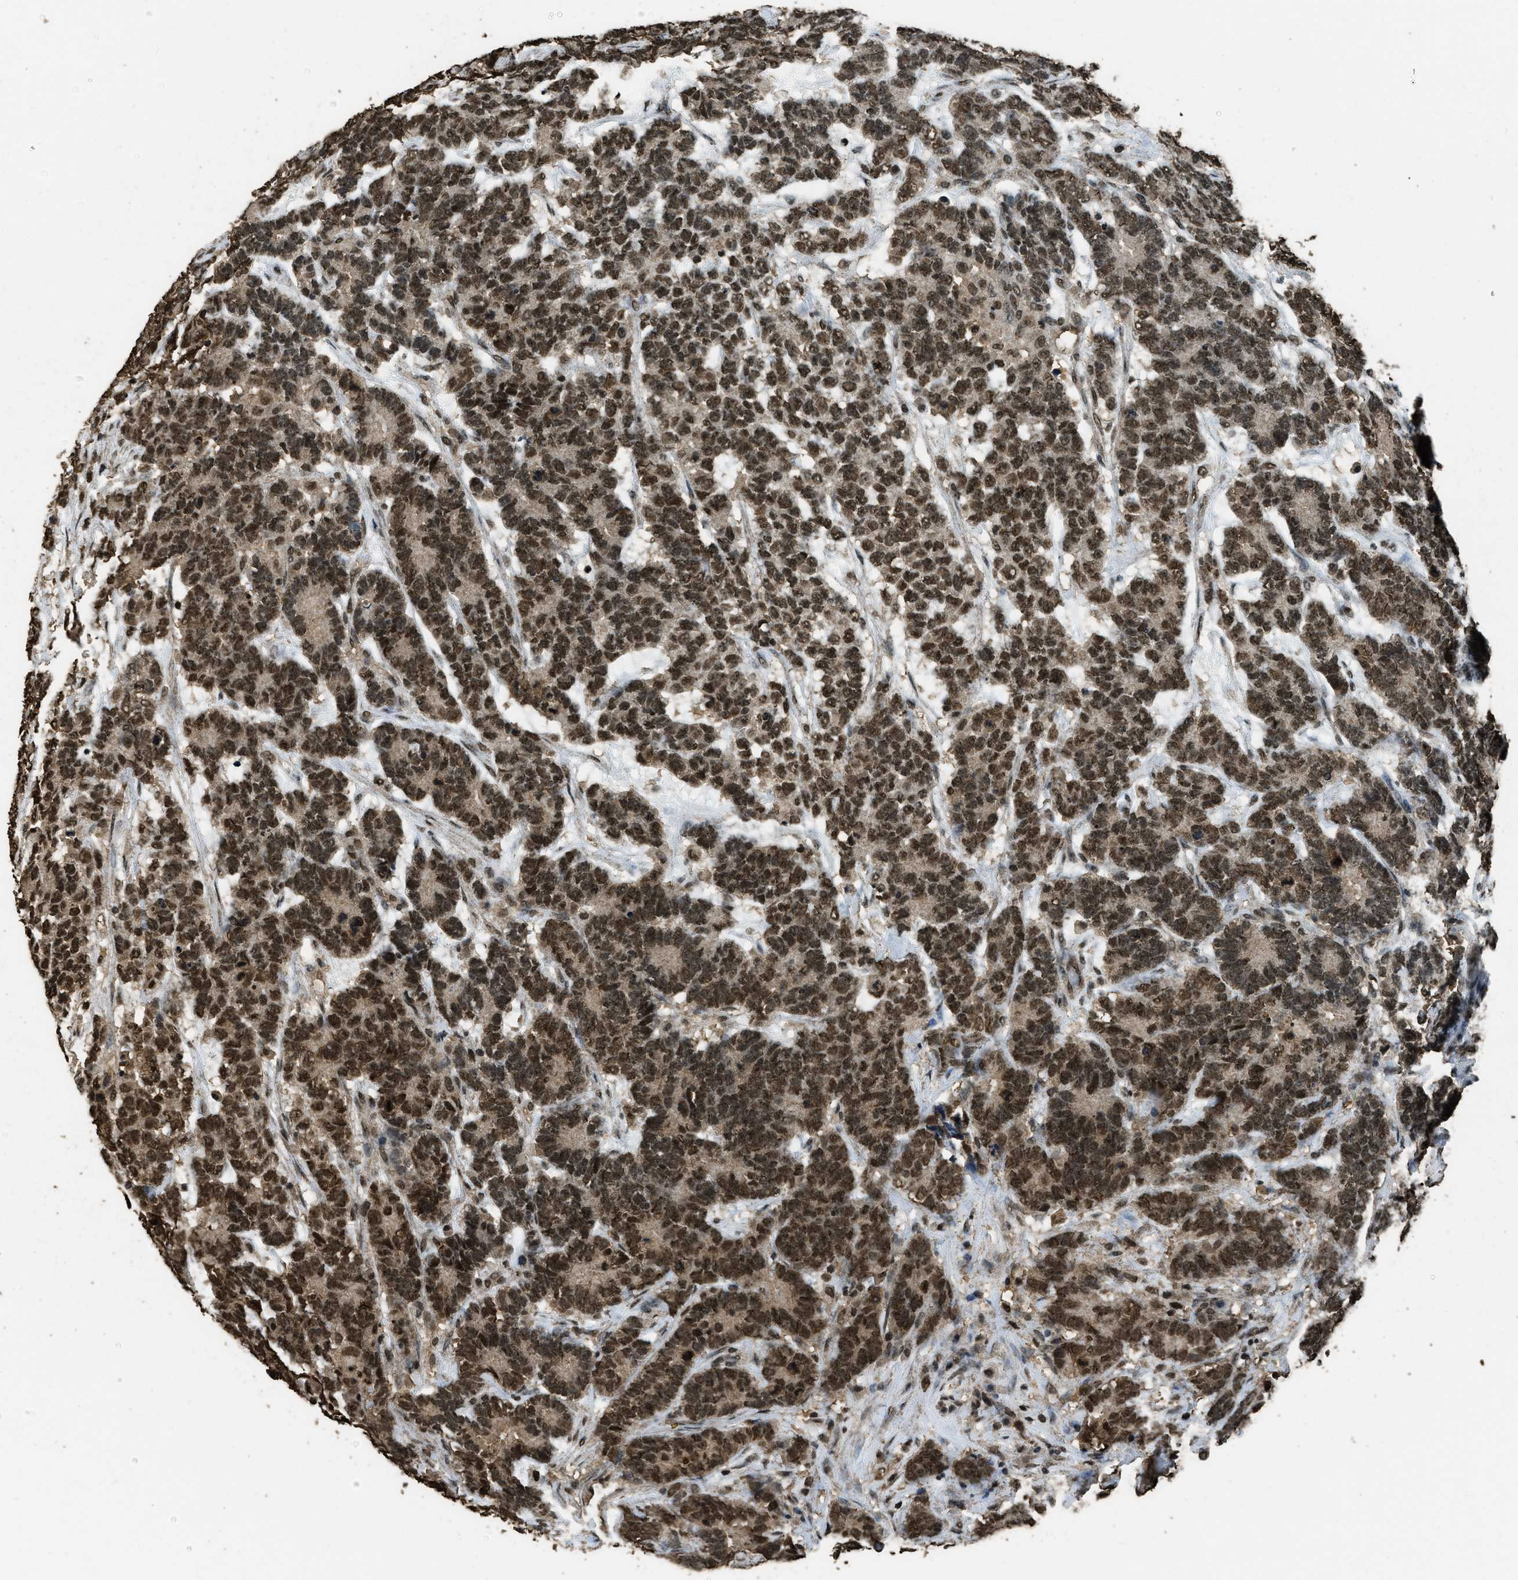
{"staining": {"intensity": "strong", "quantity": ">75%", "location": "nuclear"}, "tissue": "testis cancer", "cell_type": "Tumor cells", "image_type": "cancer", "snomed": [{"axis": "morphology", "description": "Carcinoma, Embryonal, NOS"}, {"axis": "topography", "description": "Testis"}], "caption": "There is high levels of strong nuclear positivity in tumor cells of embryonal carcinoma (testis), as demonstrated by immunohistochemical staining (brown color).", "gene": "MYB", "patient": {"sex": "male", "age": 26}}